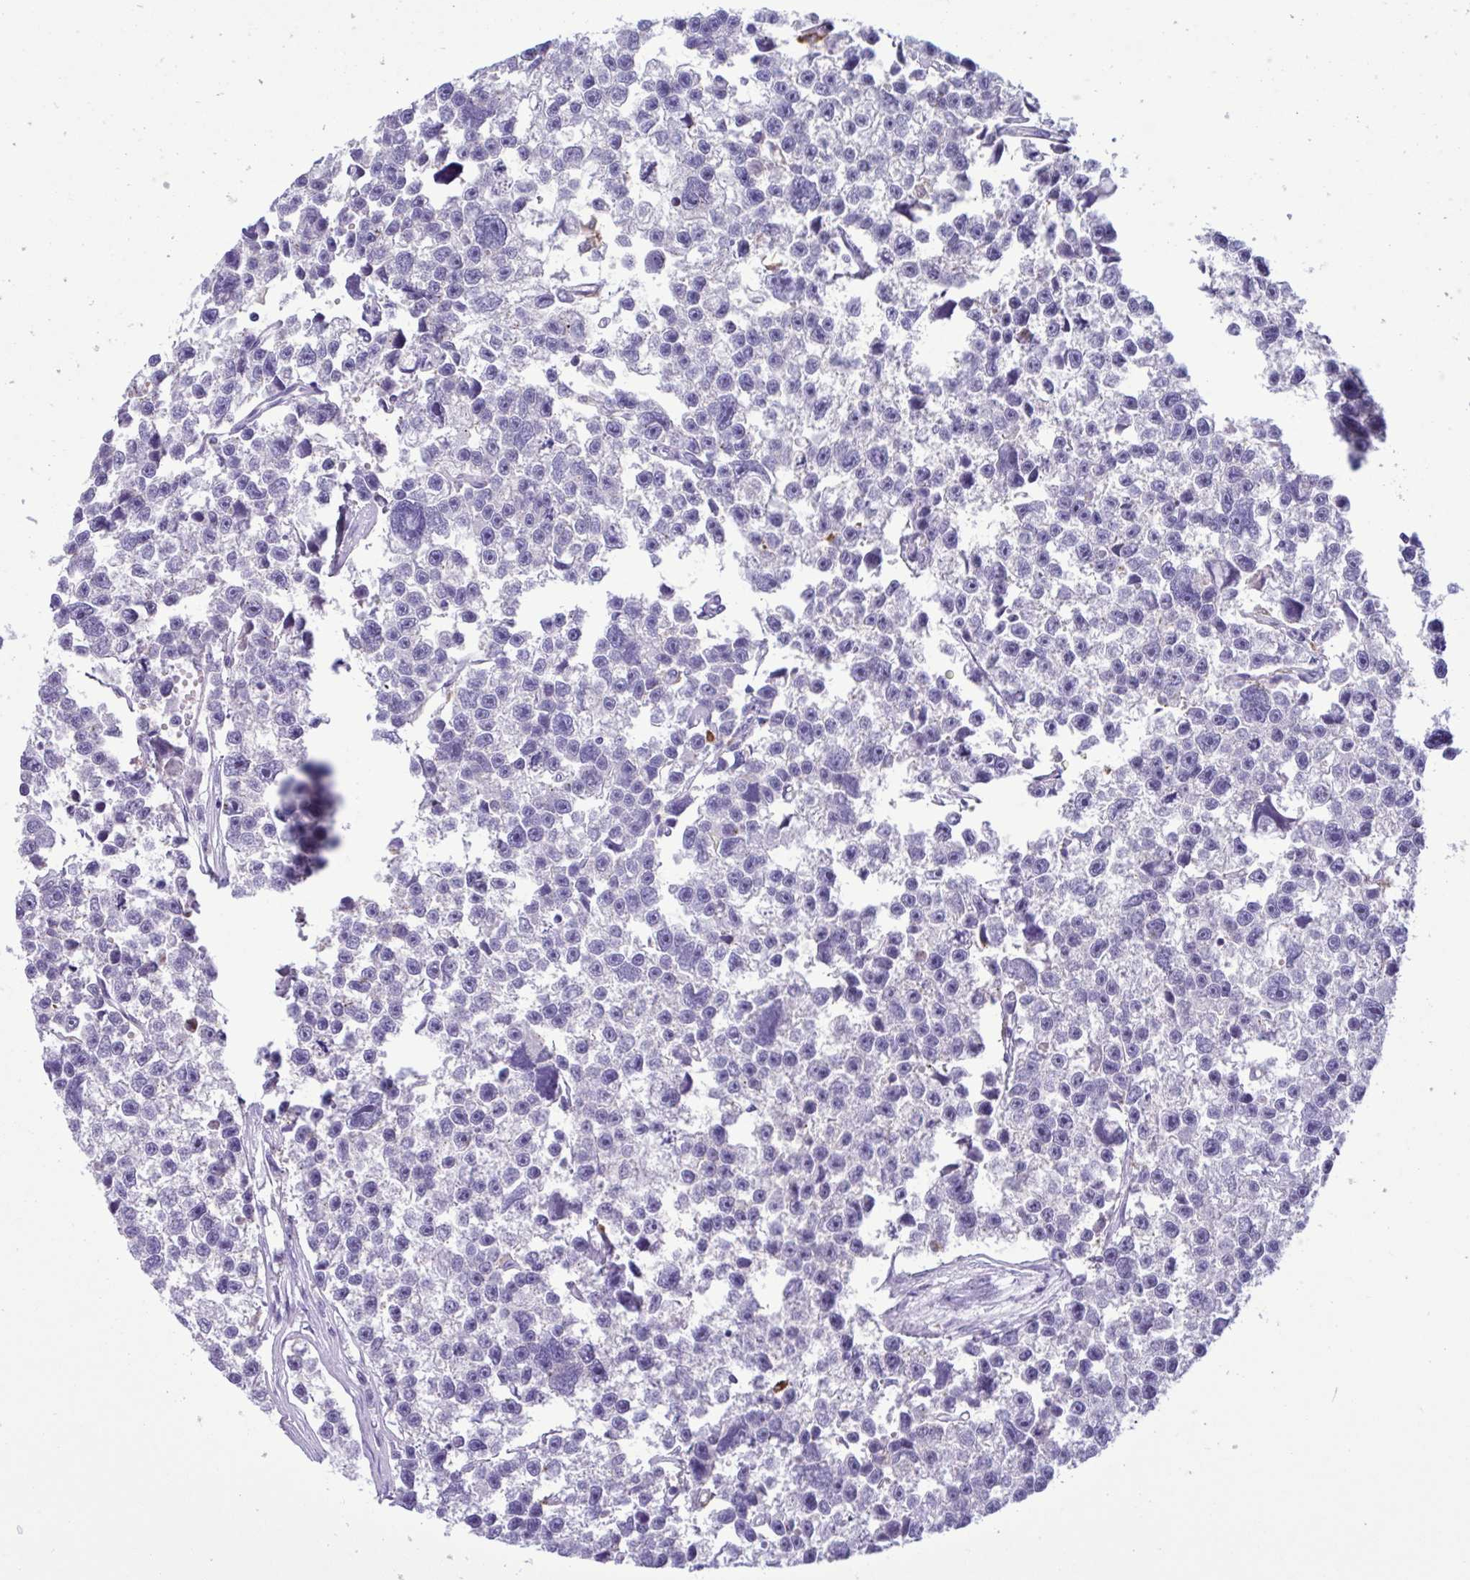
{"staining": {"intensity": "negative", "quantity": "none", "location": "none"}, "tissue": "testis cancer", "cell_type": "Tumor cells", "image_type": "cancer", "snomed": [{"axis": "morphology", "description": "Seminoma, NOS"}, {"axis": "topography", "description": "Testis"}], "caption": "Tumor cells are negative for brown protein staining in seminoma (testis).", "gene": "XCL1", "patient": {"sex": "male", "age": 26}}